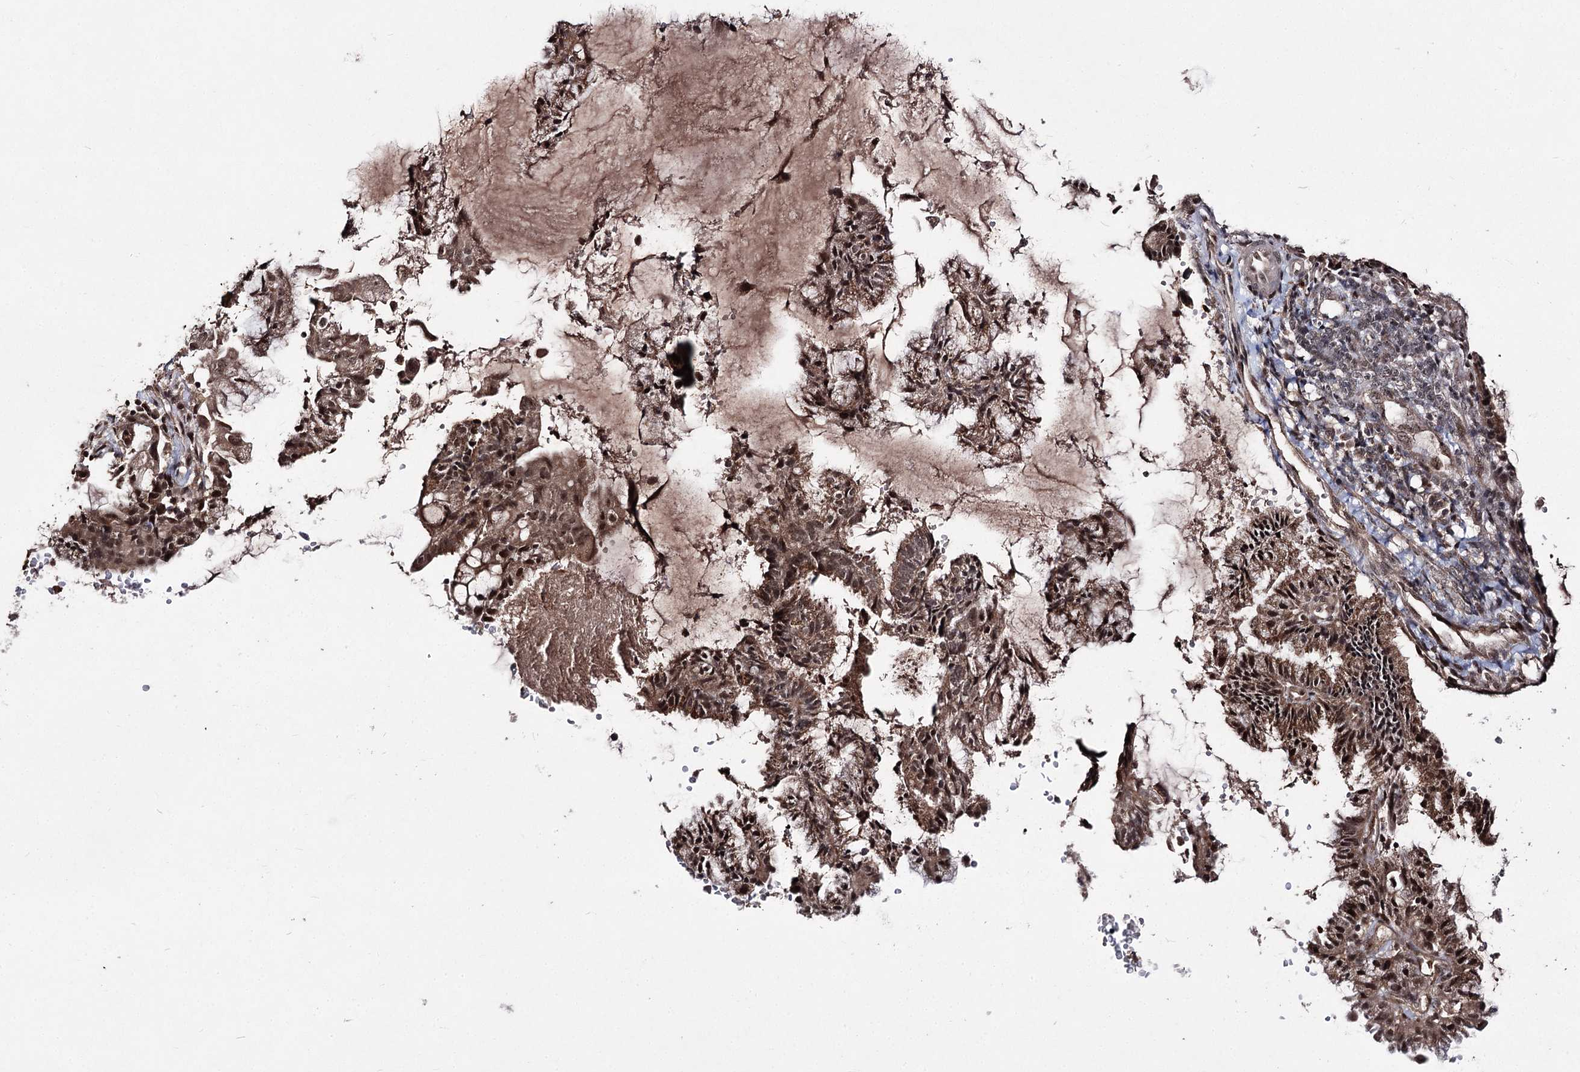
{"staining": {"intensity": "strong", "quantity": ">75%", "location": "cytoplasmic/membranous,nuclear"}, "tissue": "endometrial cancer", "cell_type": "Tumor cells", "image_type": "cancer", "snomed": [{"axis": "morphology", "description": "Adenocarcinoma, NOS"}, {"axis": "topography", "description": "Endometrium"}], "caption": "Human endometrial cancer (adenocarcinoma) stained with a protein marker shows strong staining in tumor cells.", "gene": "FAM53B", "patient": {"sex": "female", "age": 86}}